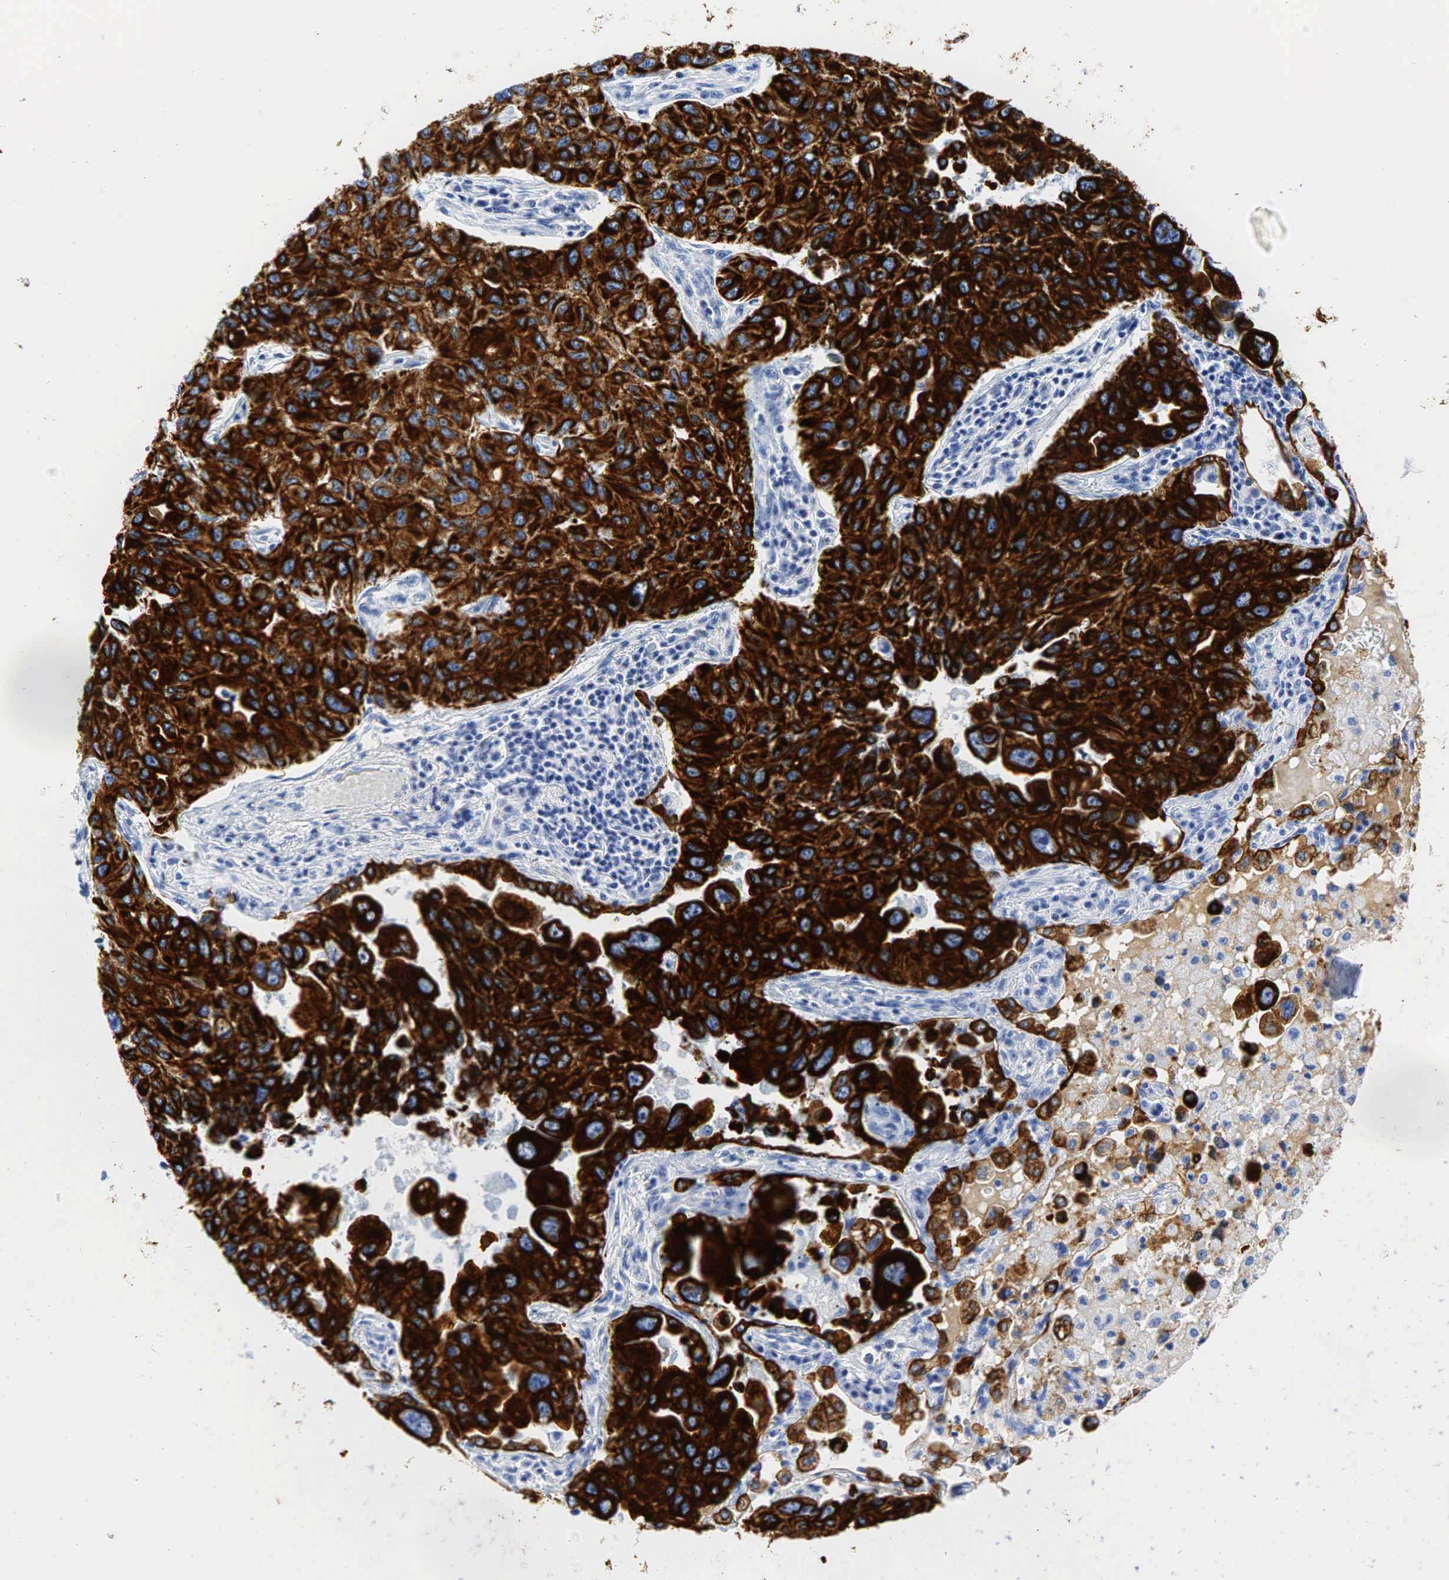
{"staining": {"intensity": "strong", "quantity": ">75%", "location": "cytoplasmic/membranous"}, "tissue": "lung cancer", "cell_type": "Tumor cells", "image_type": "cancer", "snomed": [{"axis": "morphology", "description": "Adenocarcinoma, NOS"}, {"axis": "topography", "description": "Lung"}], "caption": "Protein expression analysis of lung adenocarcinoma reveals strong cytoplasmic/membranous staining in about >75% of tumor cells.", "gene": "KRT18", "patient": {"sex": "male", "age": 64}}